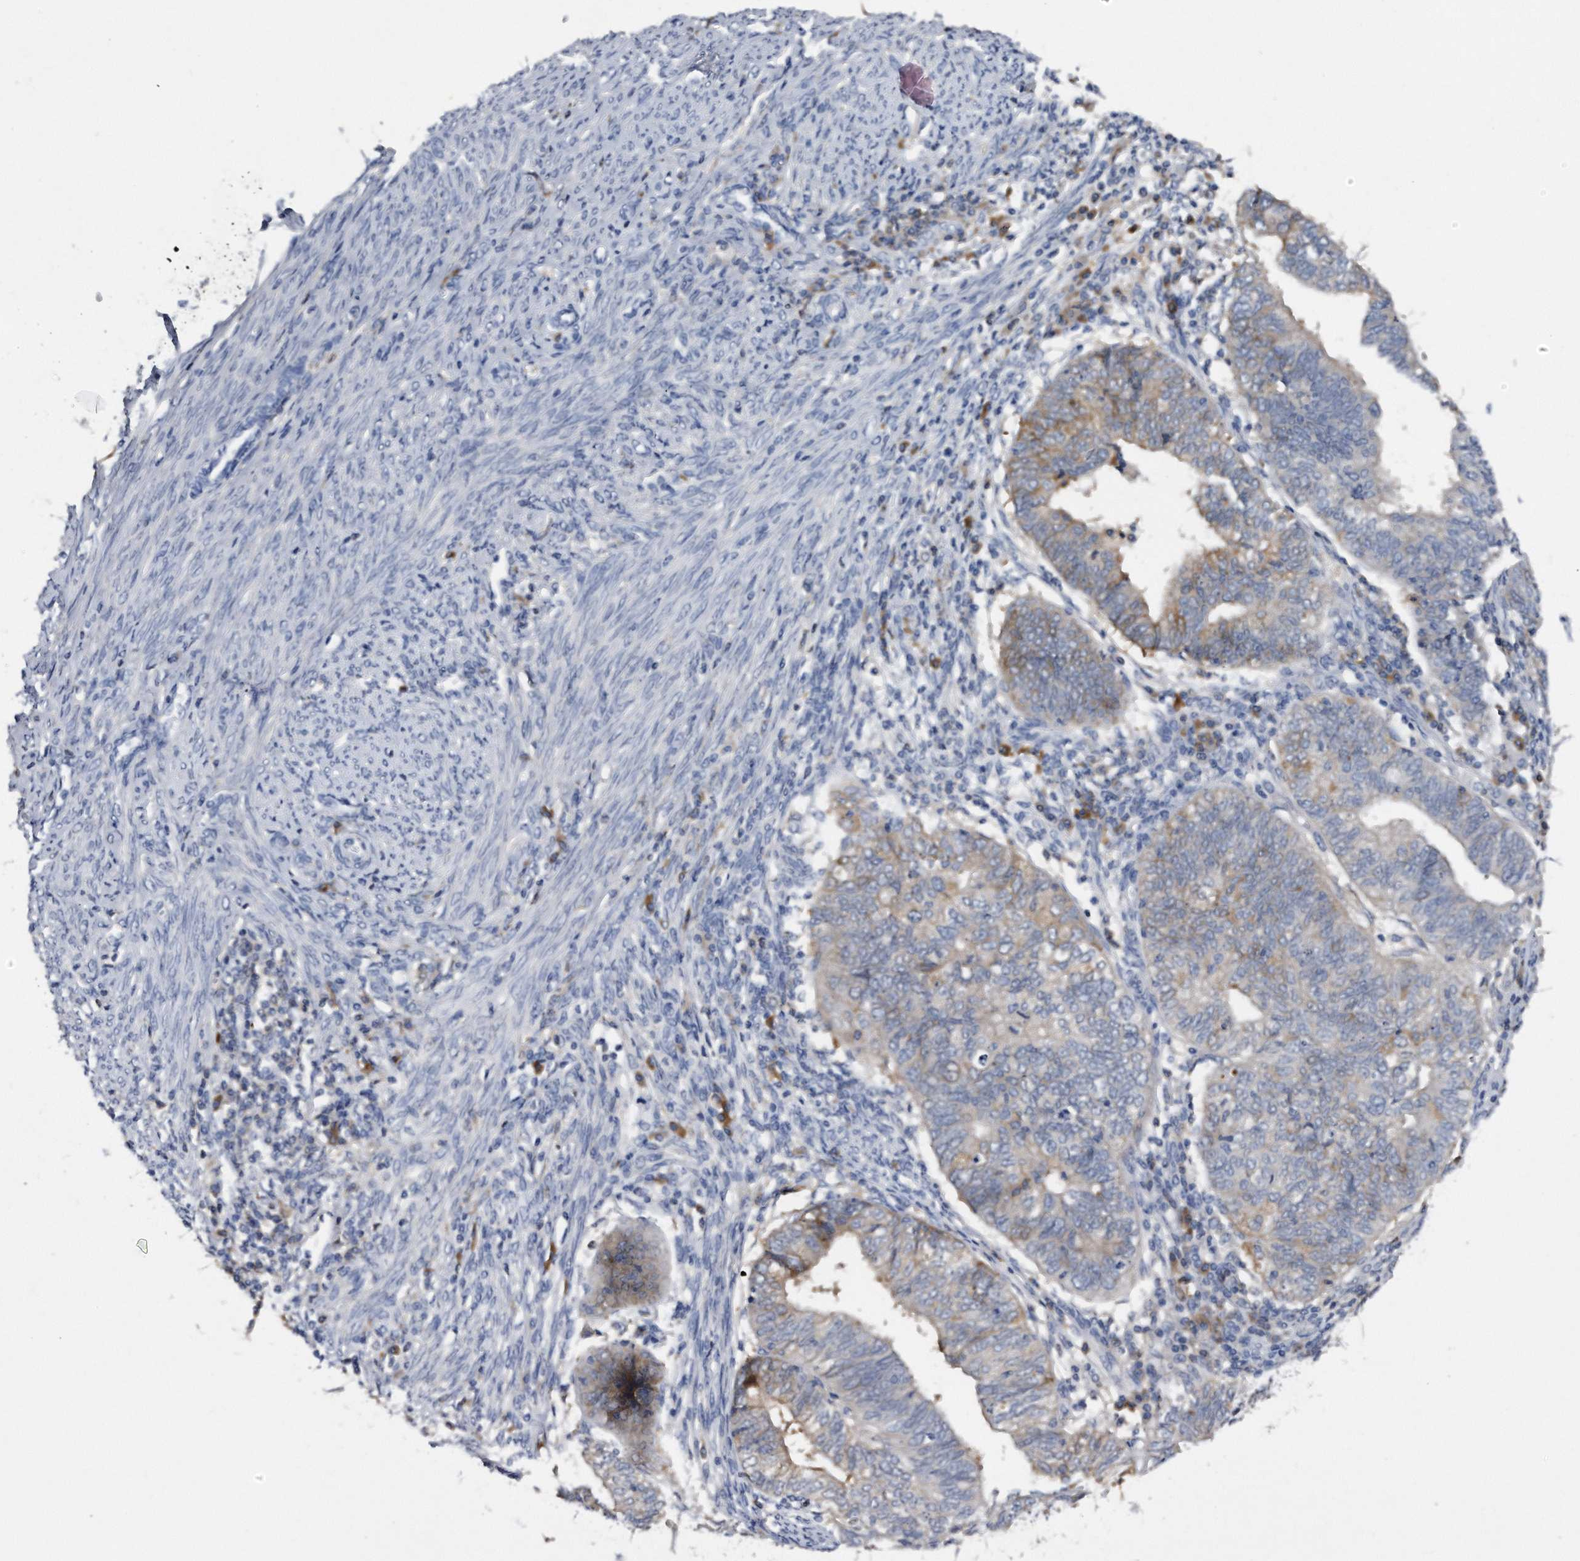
{"staining": {"intensity": "weak", "quantity": "<25%", "location": "cytoplasmic/membranous"}, "tissue": "endometrial cancer", "cell_type": "Tumor cells", "image_type": "cancer", "snomed": [{"axis": "morphology", "description": "Adenocarcinoma, NOS"}, {"axis": "topography", "description": "Uterus"}], "caption": "DAB immunohistochemical staining of human endometrial cancer (adenocarcinoma) exhibits no significant staining in tumor cells.", "gene": "ASNS", "patient": {"sex": "female", "age": 77}}